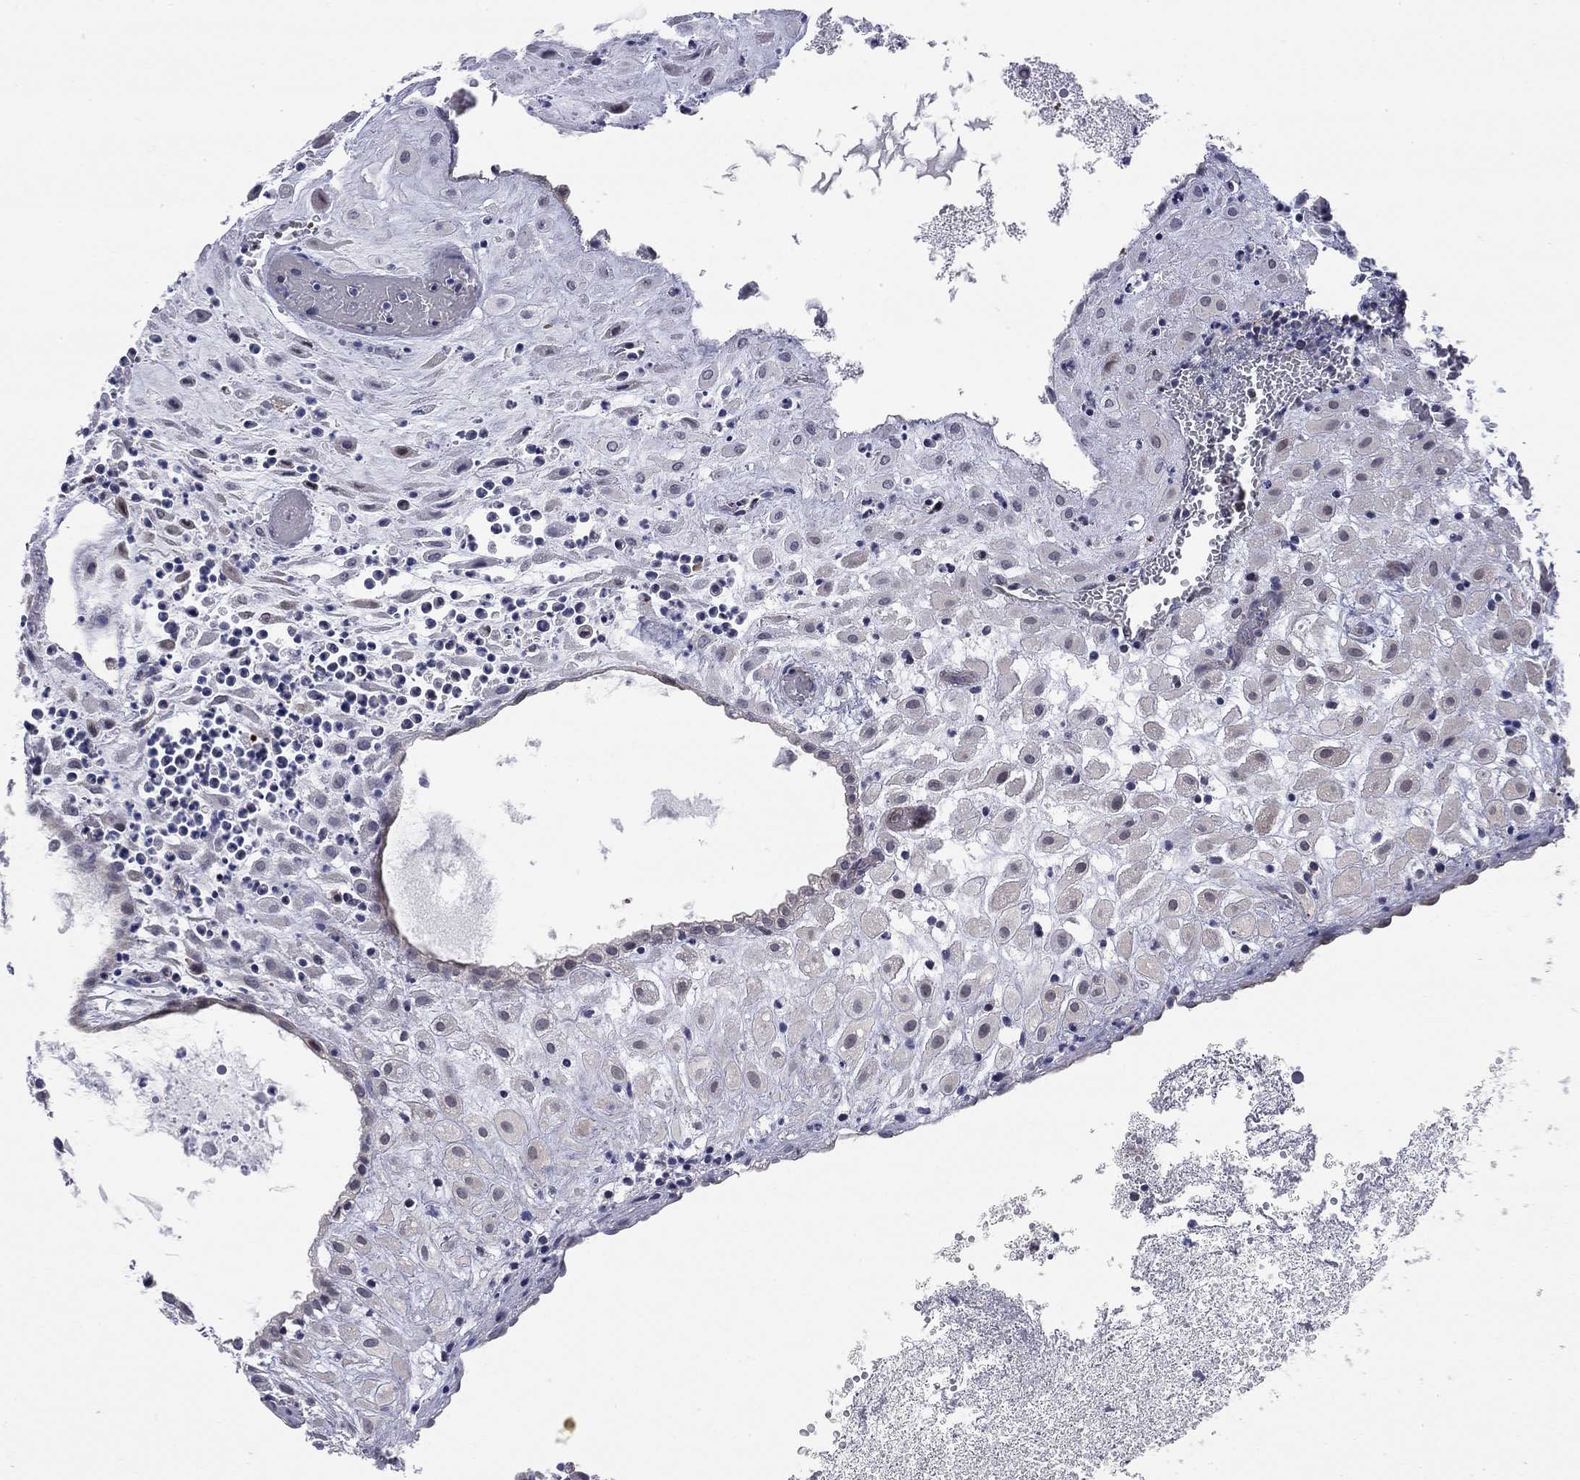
{"staining": {"intensity": "negative", "quantity": "none", "location": "none"}, "tissue": "placenta", "cell_type": "Decidual cells", "image_type": "normal", "snomed": [{"axis": "morphology", "description": "Normal tissue, NOS"}, {"axis": "topography", "description": "Placenta"}], "caption": "DAB (3,3'-diaminobenzidine) immunohistochemical staining of normal human placenta shows no significant staining in decidual cells. The staining is performed using DAB (3,3'-diaminobenzidine) brown chromogen with nuclei counter-stained in using hematoxylin.", "gene": "ENSG00000255639", "patient": {"sex": "female", "age": 24}}